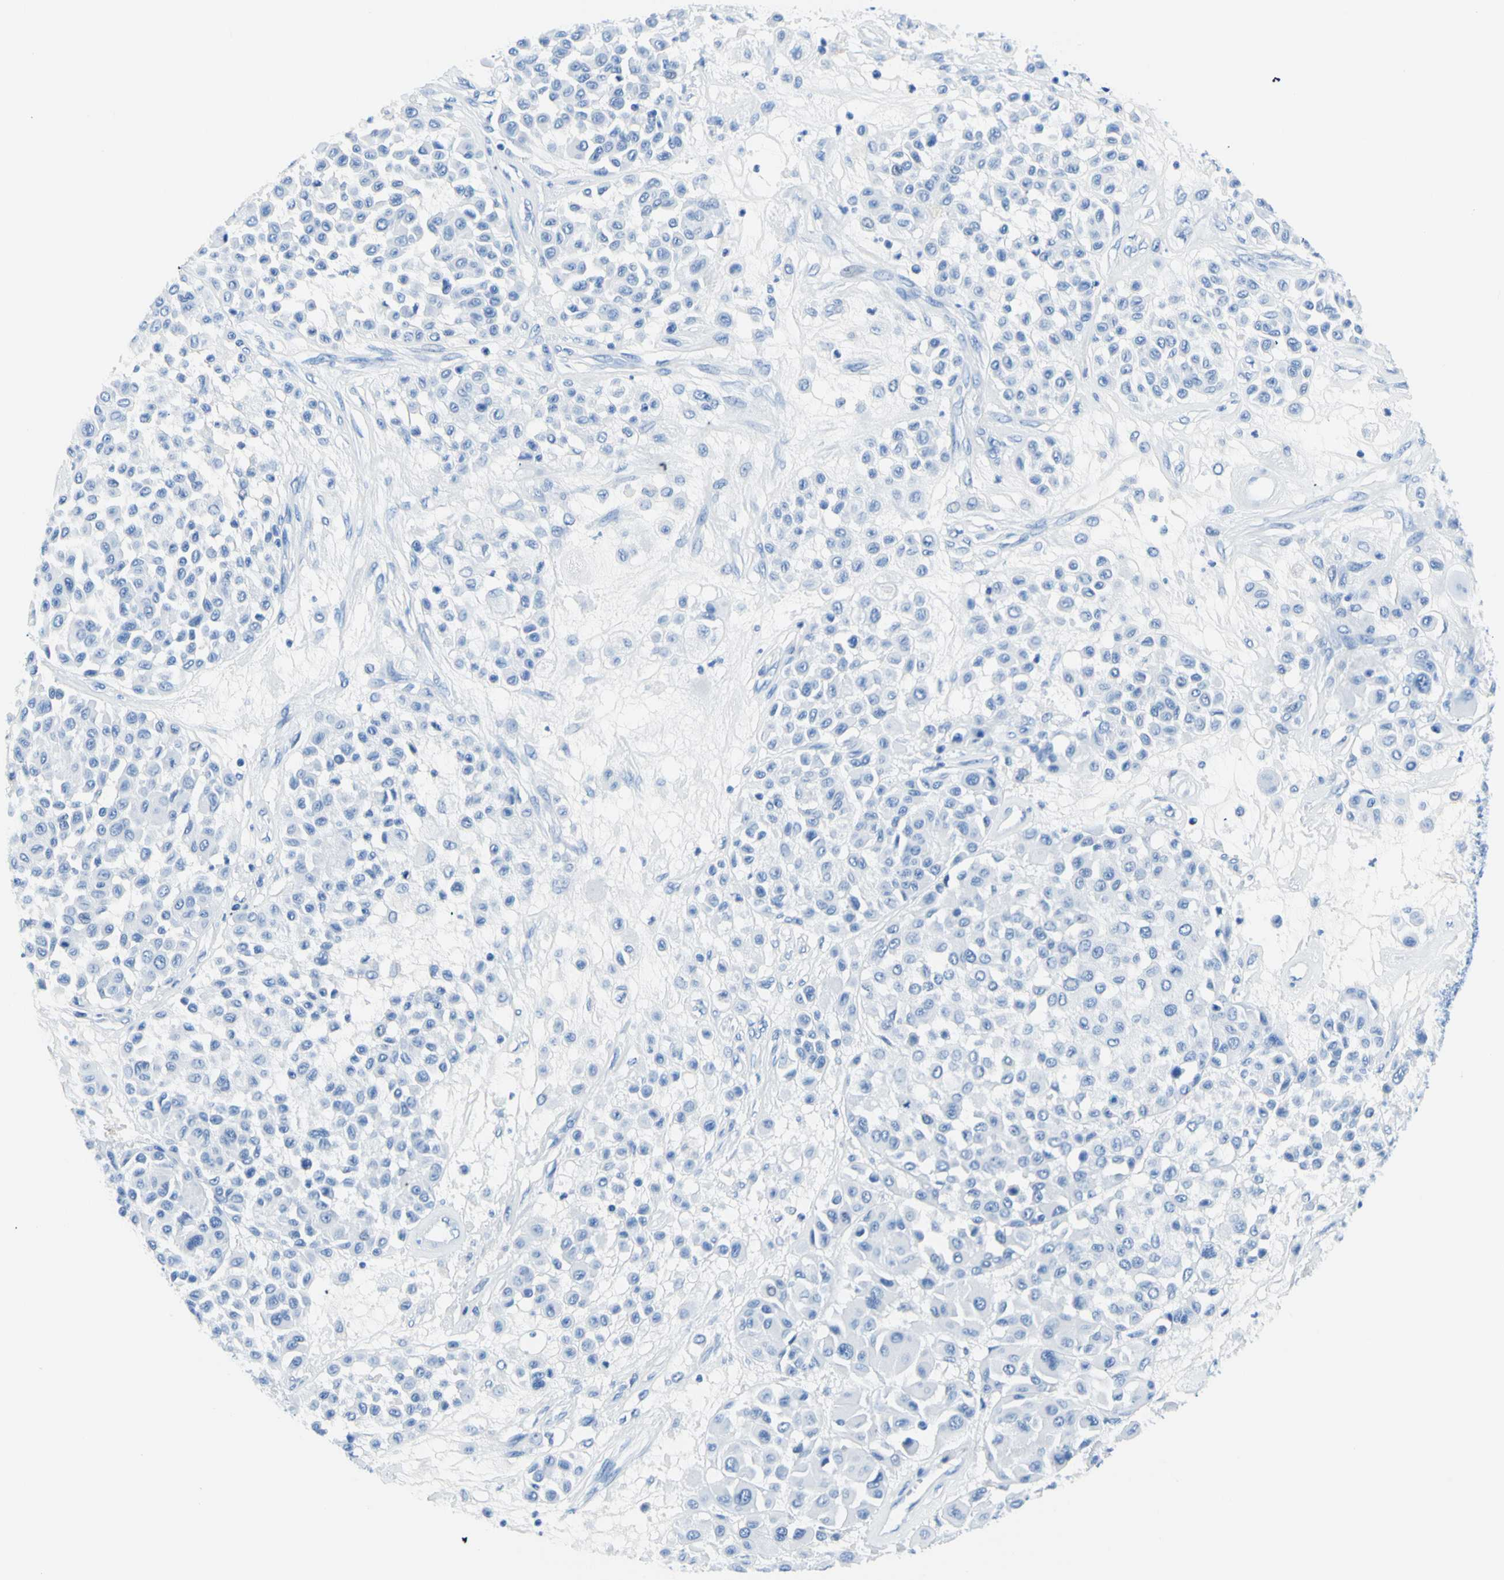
{"staining": {"intensity": "negative", "quantity": "none", "location": "none"}, "tissue": "melanoma", "cell_type": "Tumor cells", "image_type": "cancer", "snomed": [{"axis": "morphology", "description": "Malignant melanoma, Metastatic site"}, {"axis": "topography", "description": "Soft tissue"}], "caption": "Immunohistochemistry of melanoma exhibits no positivity in tumor cells.", "gene": "MYH2", "patient": {"sex": "male", "age": 41}}